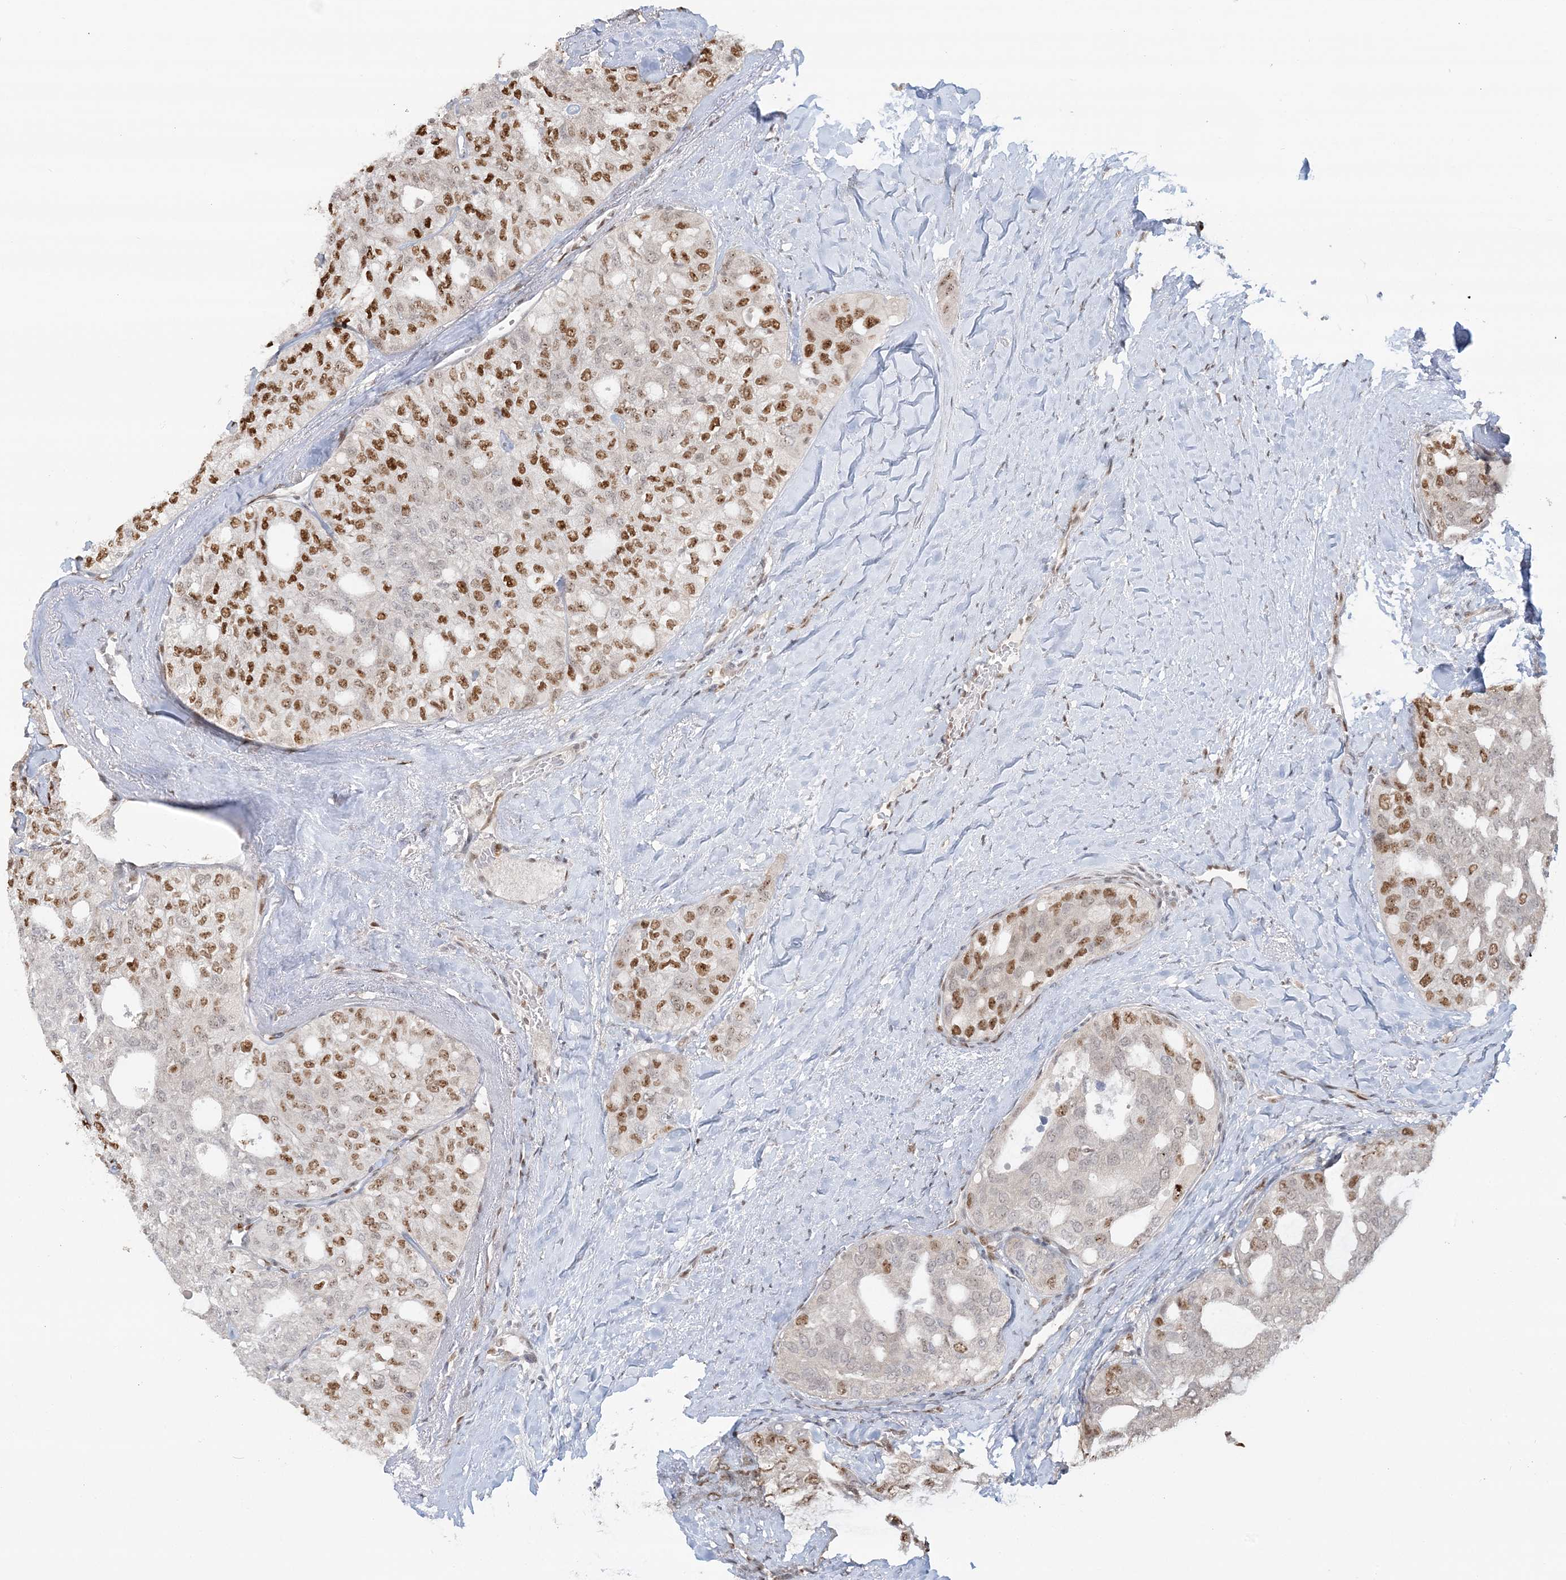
{"staining": {"intensity": "strong", "quantity": "25%-75%", "location": "nuclear"}, "tissue": "thyroid cancer", "cell_type": "Tumor cells", "image_type": "cancer", "snomed": [{"axis": "morphology", "description": "Follicular adenoma carcinoma, NOS"}, {"axis": "topography", "description": "Thyroid gland"}], "caption": "A brown stain labels strong nuclear positivity of a protein in human follicular adenoma carcinoma (thyroid) tumor cells.", "gene": "SUMO2", "patient": {"sex": "male", "age": 75}}